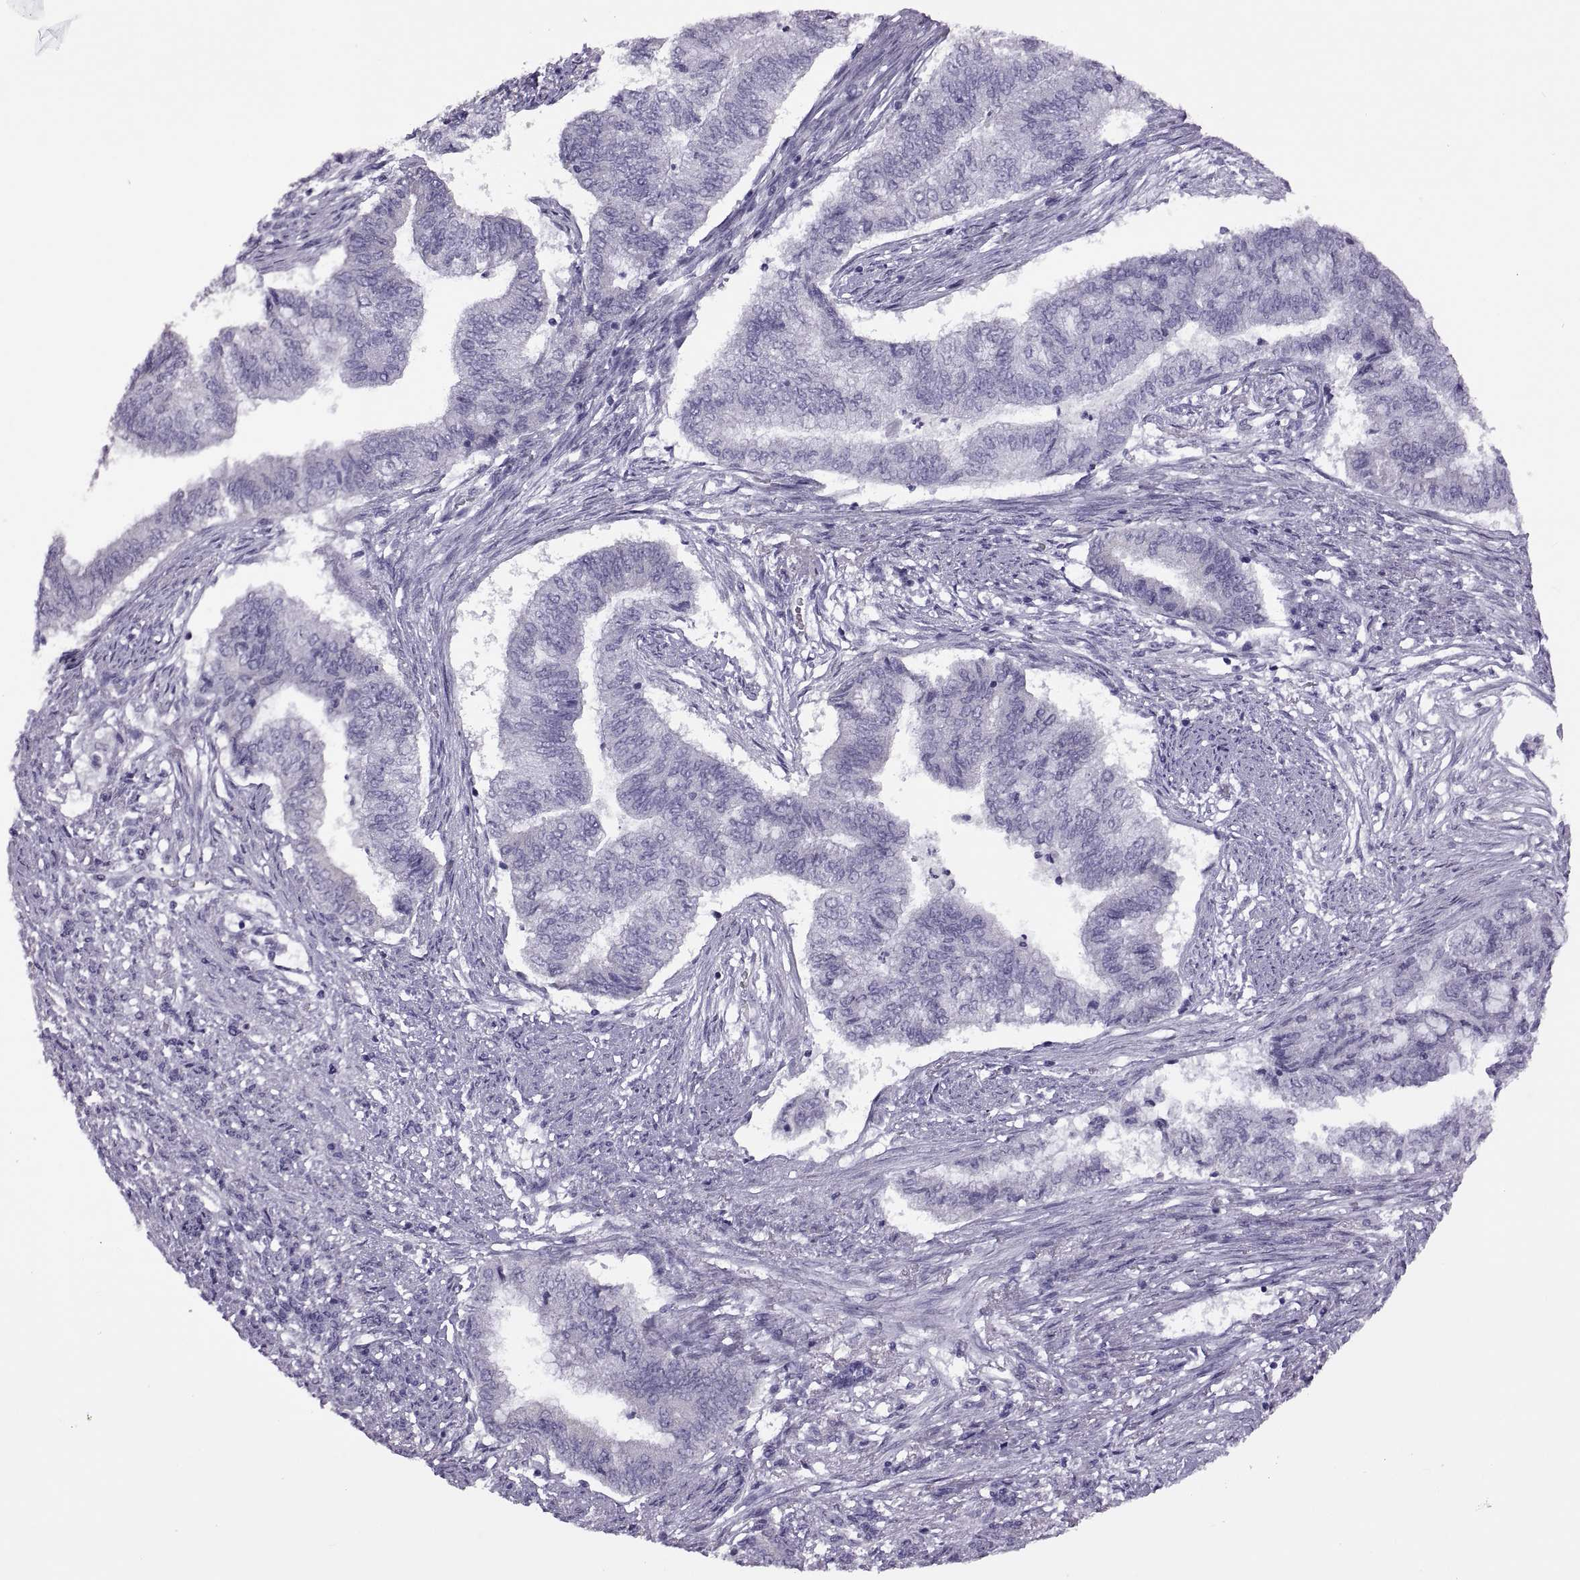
{"staining": {"intensity": "negative", "quantity": "none", "location": "none"}, "tissue": "endometrial cancer", "cell_type": "Tumor cells", "image_type": "cancer", "snomed": [{"axis": "morphology", "description": "Adenocarcinoma, NOS"}, {"axis": "topography", "description": "Endometrium"}], "caption": "Tumor cells are negative for protein expression in human endometrial cancer.", "gene": "RDM1", "patient": {"sex": "female", "age": 65}}